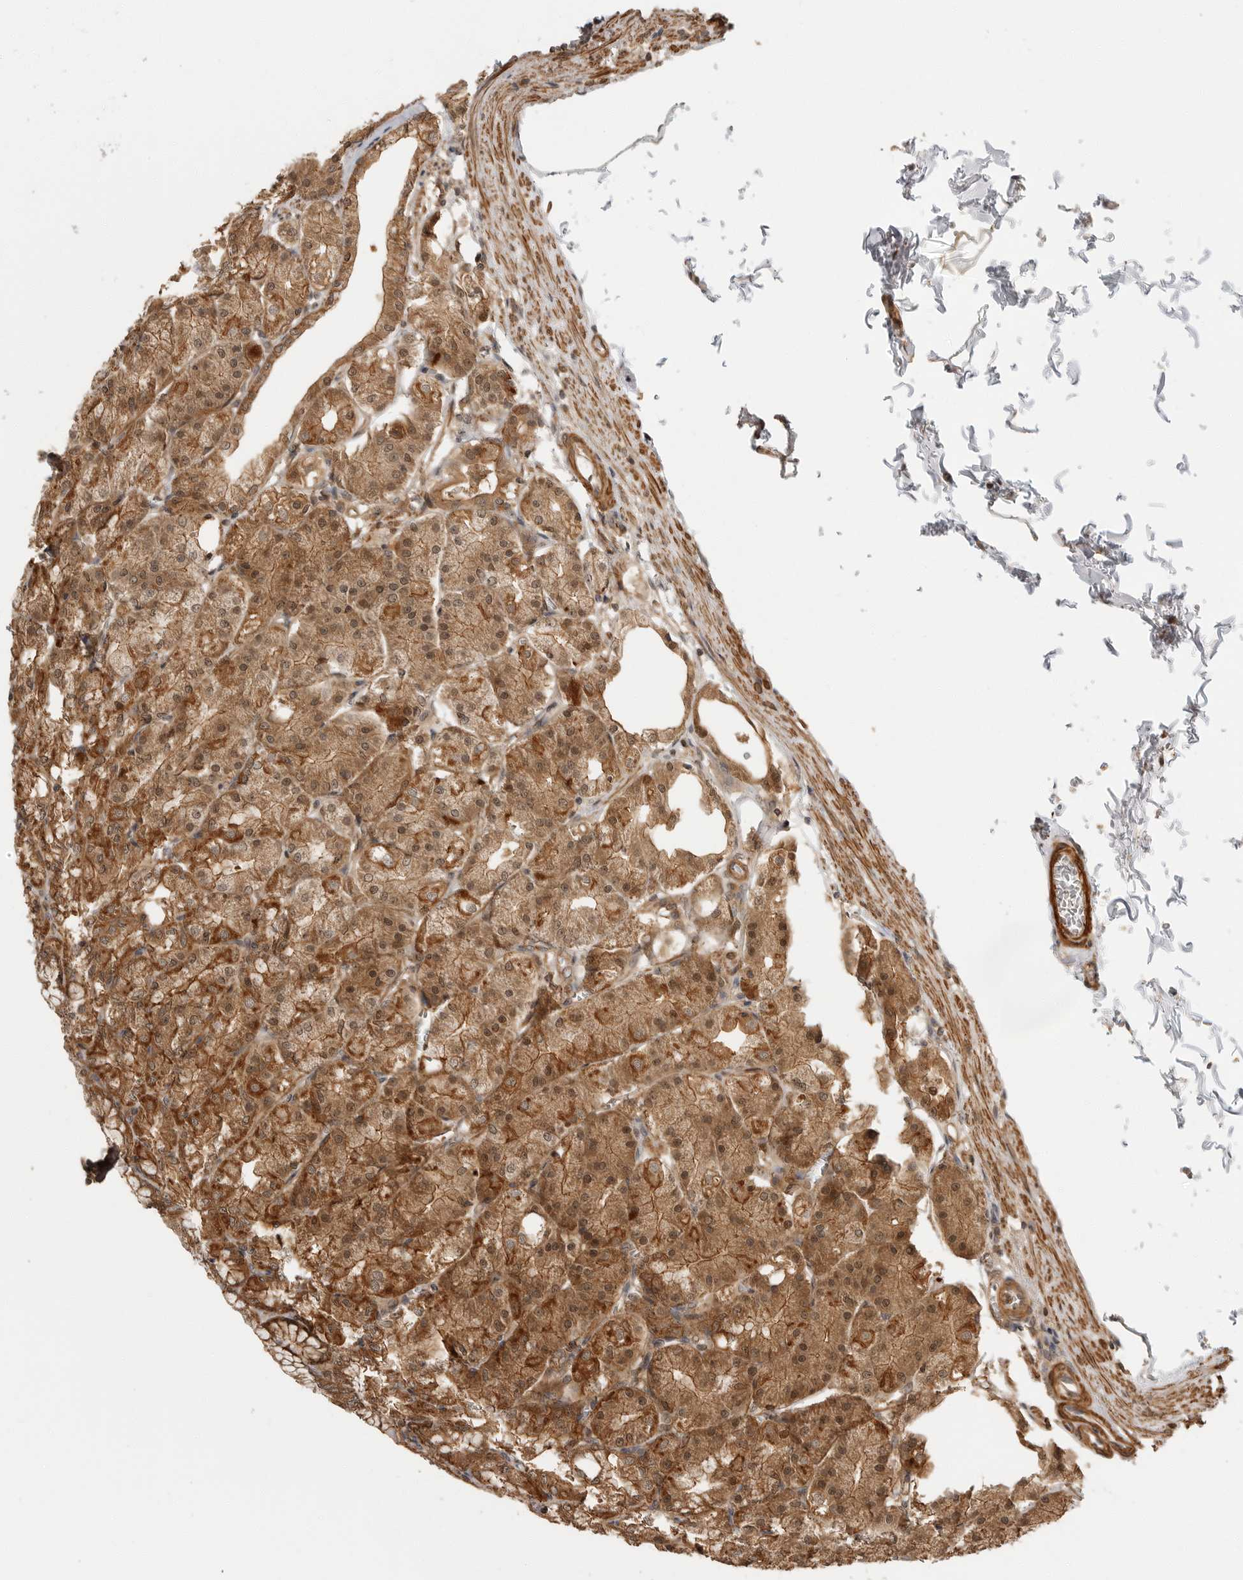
{"staining": {"intensity": "moderate", "quantity": ">75%", "location": "cytoplasmic/membranous,nuclear"}, "tissue": "stomach", "cell_type": "Glandular cells", "image_type": "normal", "snomed": [{"axis": "morphology", "description": "Normal tissue, NOS"}, {"axis": "topography", "description": "Stomach, lower"}], "caption": "This photomicrograph exhibits normal stomach stained with immunohistochemistry (IHC) to label a protein in brown. The cytoplasmic/membranous,nuclear of glandular cells show moderate positivity for the protein. Nuclei are counter-stained blue.", "gene": "ERN1", "patient": {"sex": "male", "age": 71}}